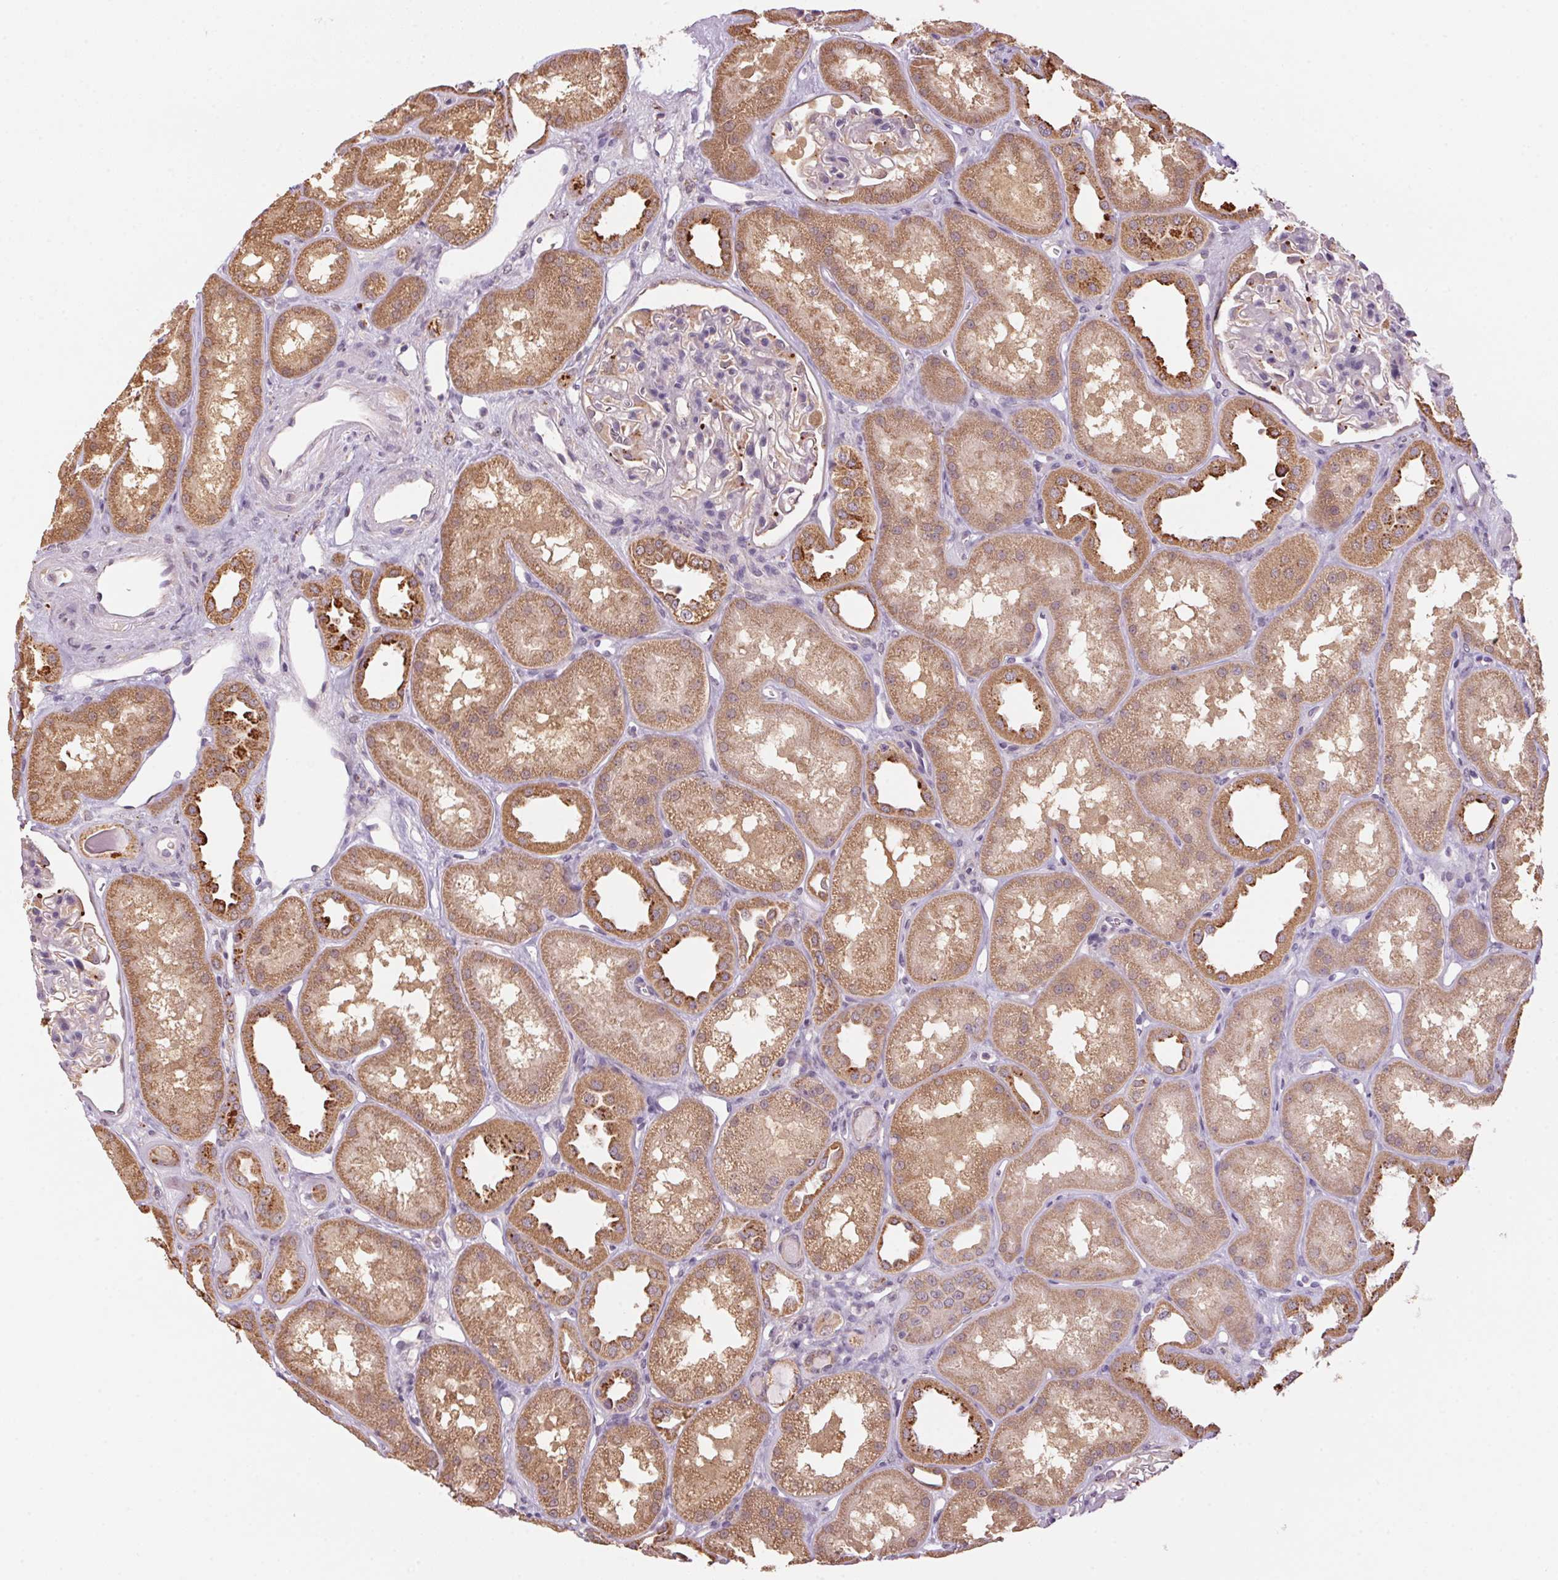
{"staining": {"intensity": "weak", "quantity": "25%-75%", "location": "cytoplasmic/membranous"}, "tissue": "kidney", "cell_type": "Cells in glomeruli", "image_type": "normal", "snomed": [{"axis": "morphology", "description": "Normal tissue, NOS"}, {"axis": "topography", "description": "Kidney"}], "caption": "Weak cytoplasmic/membranous positivity for a protein is appreciated in approximately 25%-75% of cells in glomeruli of unremarkable kidney using immunohistochemistry (IHC).", "gene": "ADH5", "patient": {"sex": "male", "age": 61}}